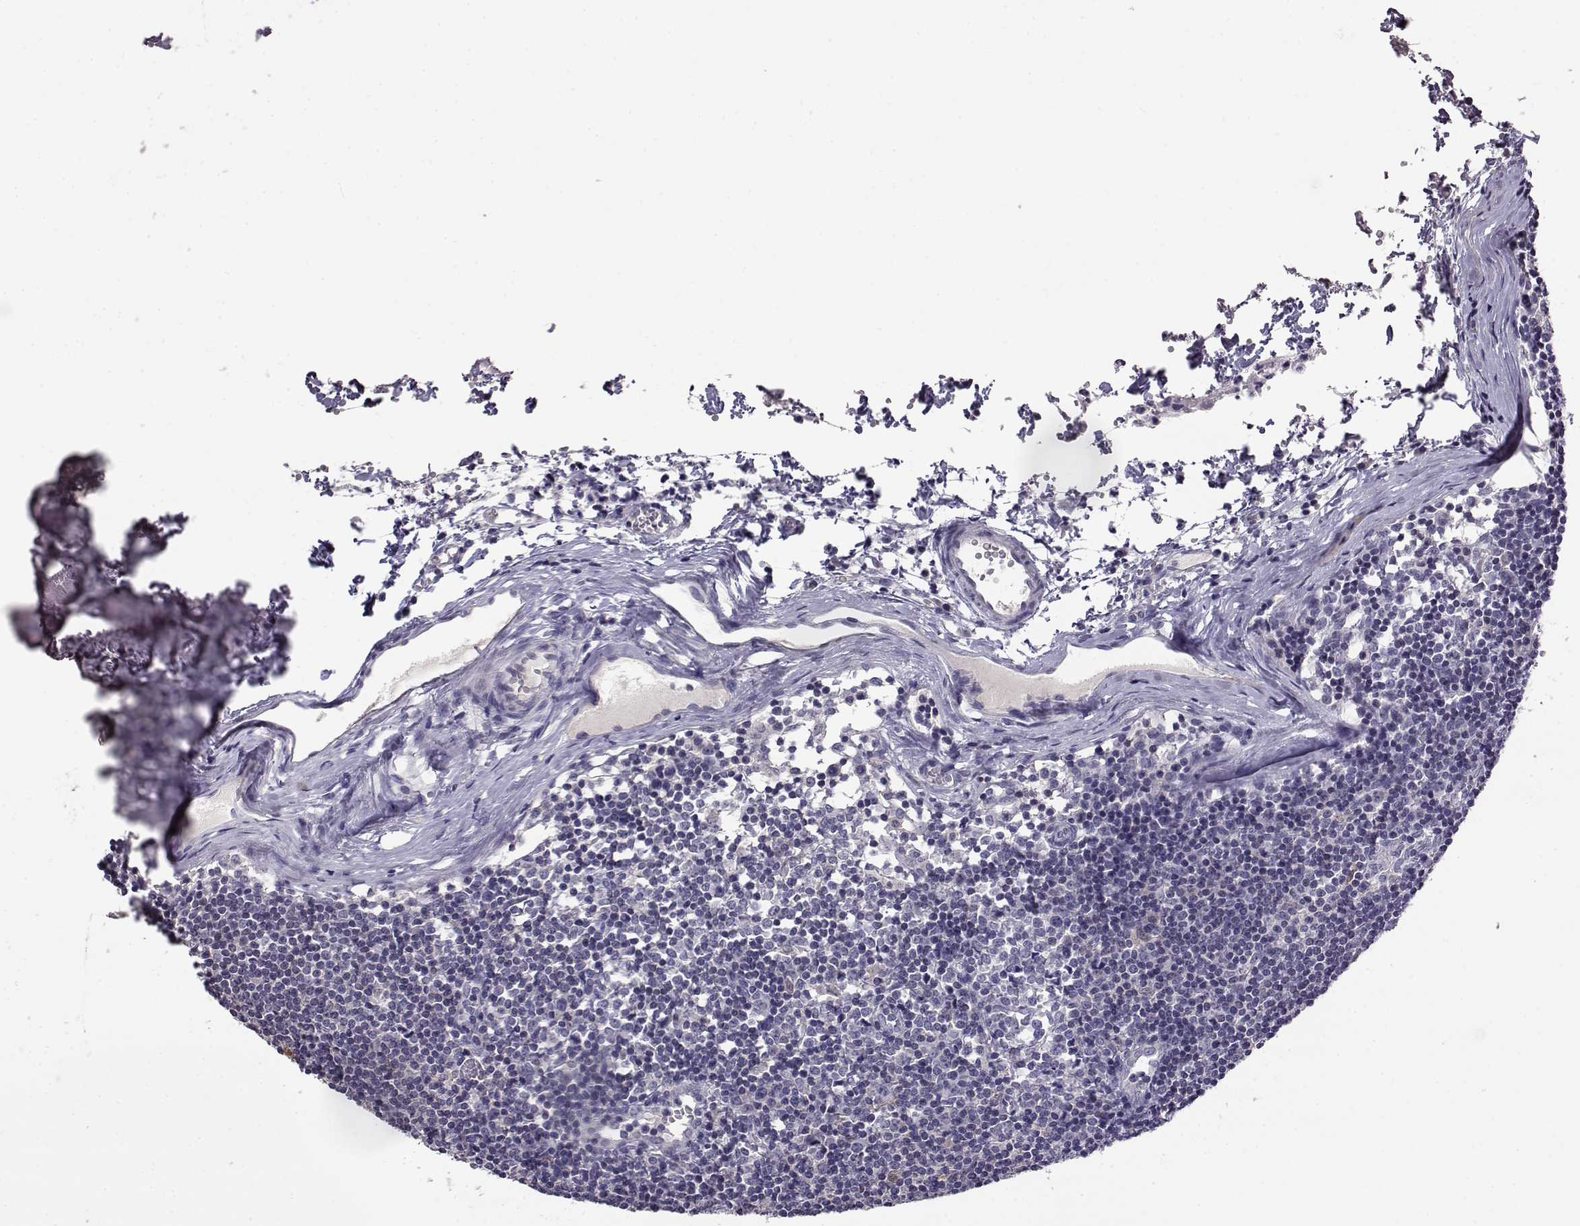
{"staining": {"intensity": "negative", "quantity": "none", "location": "none"}, "tissue": "lymph node", "cell_type": "Germinal center cells", "image_type": "normal", "snomed": [{"axis": "morphology", "description": "Normal tissue, NOS"}, {"axis": "topography", "description": "Lymph node"}], "caption": "Lymph node was stained to show a protein in brown. There is no significant expression in germinal center cells. (Brightfield microscopy of DAB immunohistochemistry at high magnification).", "gene": "AKR1B1", "patient": {"sex": "female", "age": 52}}